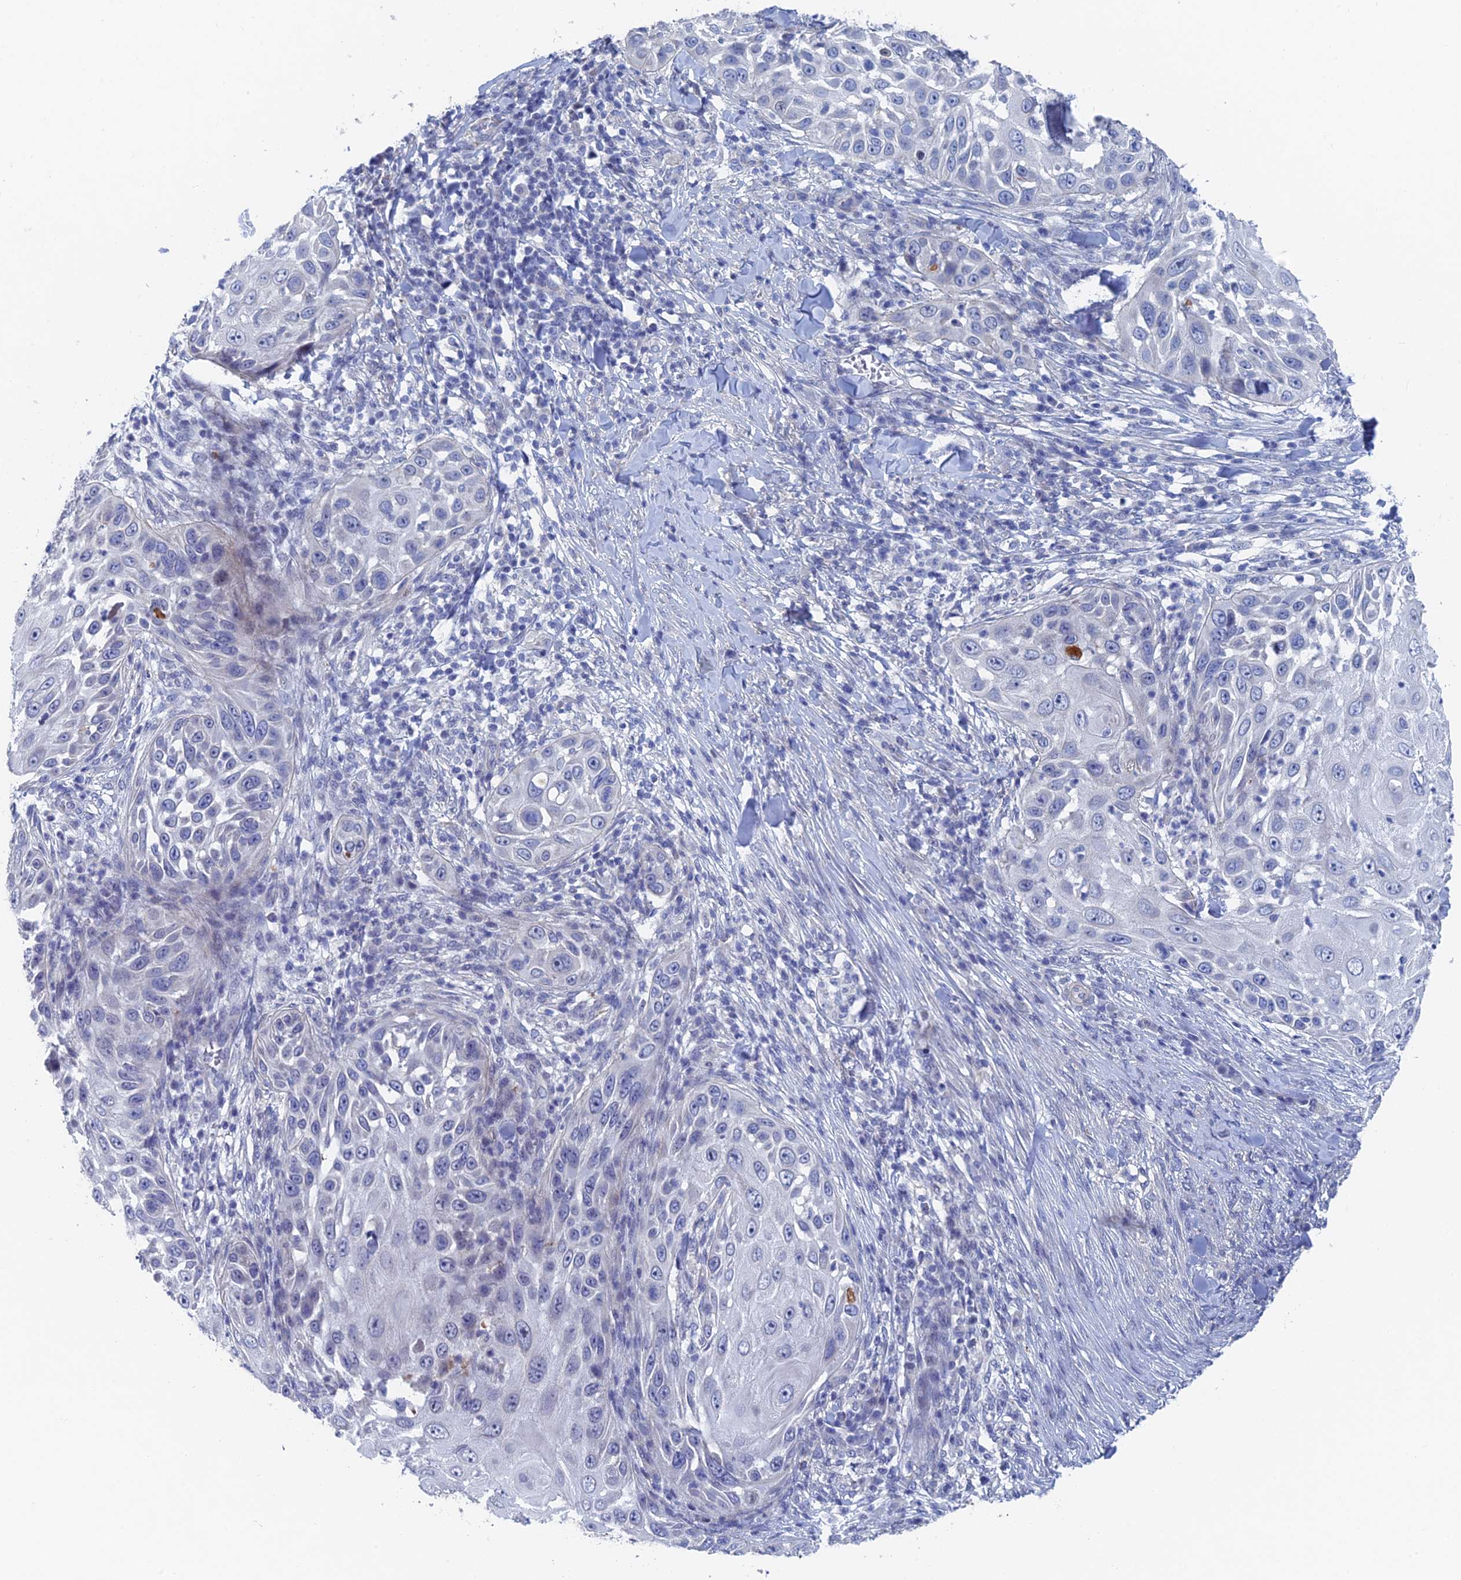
{"staining": {"intensity": "negative", "quantity": "none", "location": "none"}, "tissue": "skin cancer", "cell_type": "Tumor cells", "image_type": "cancer", "snomed": [{"axis": "morphology", "description": "Squamous cell carcinoma, NOS"}, {"axis": "topography", "description": "Skin"}], "caption": "IHC of skin cancer (squamous cell carcinoma) reveals no positivity in tumor cells.", "gene": "GMNC", "patient": {"sex": "female", "age": 44}}